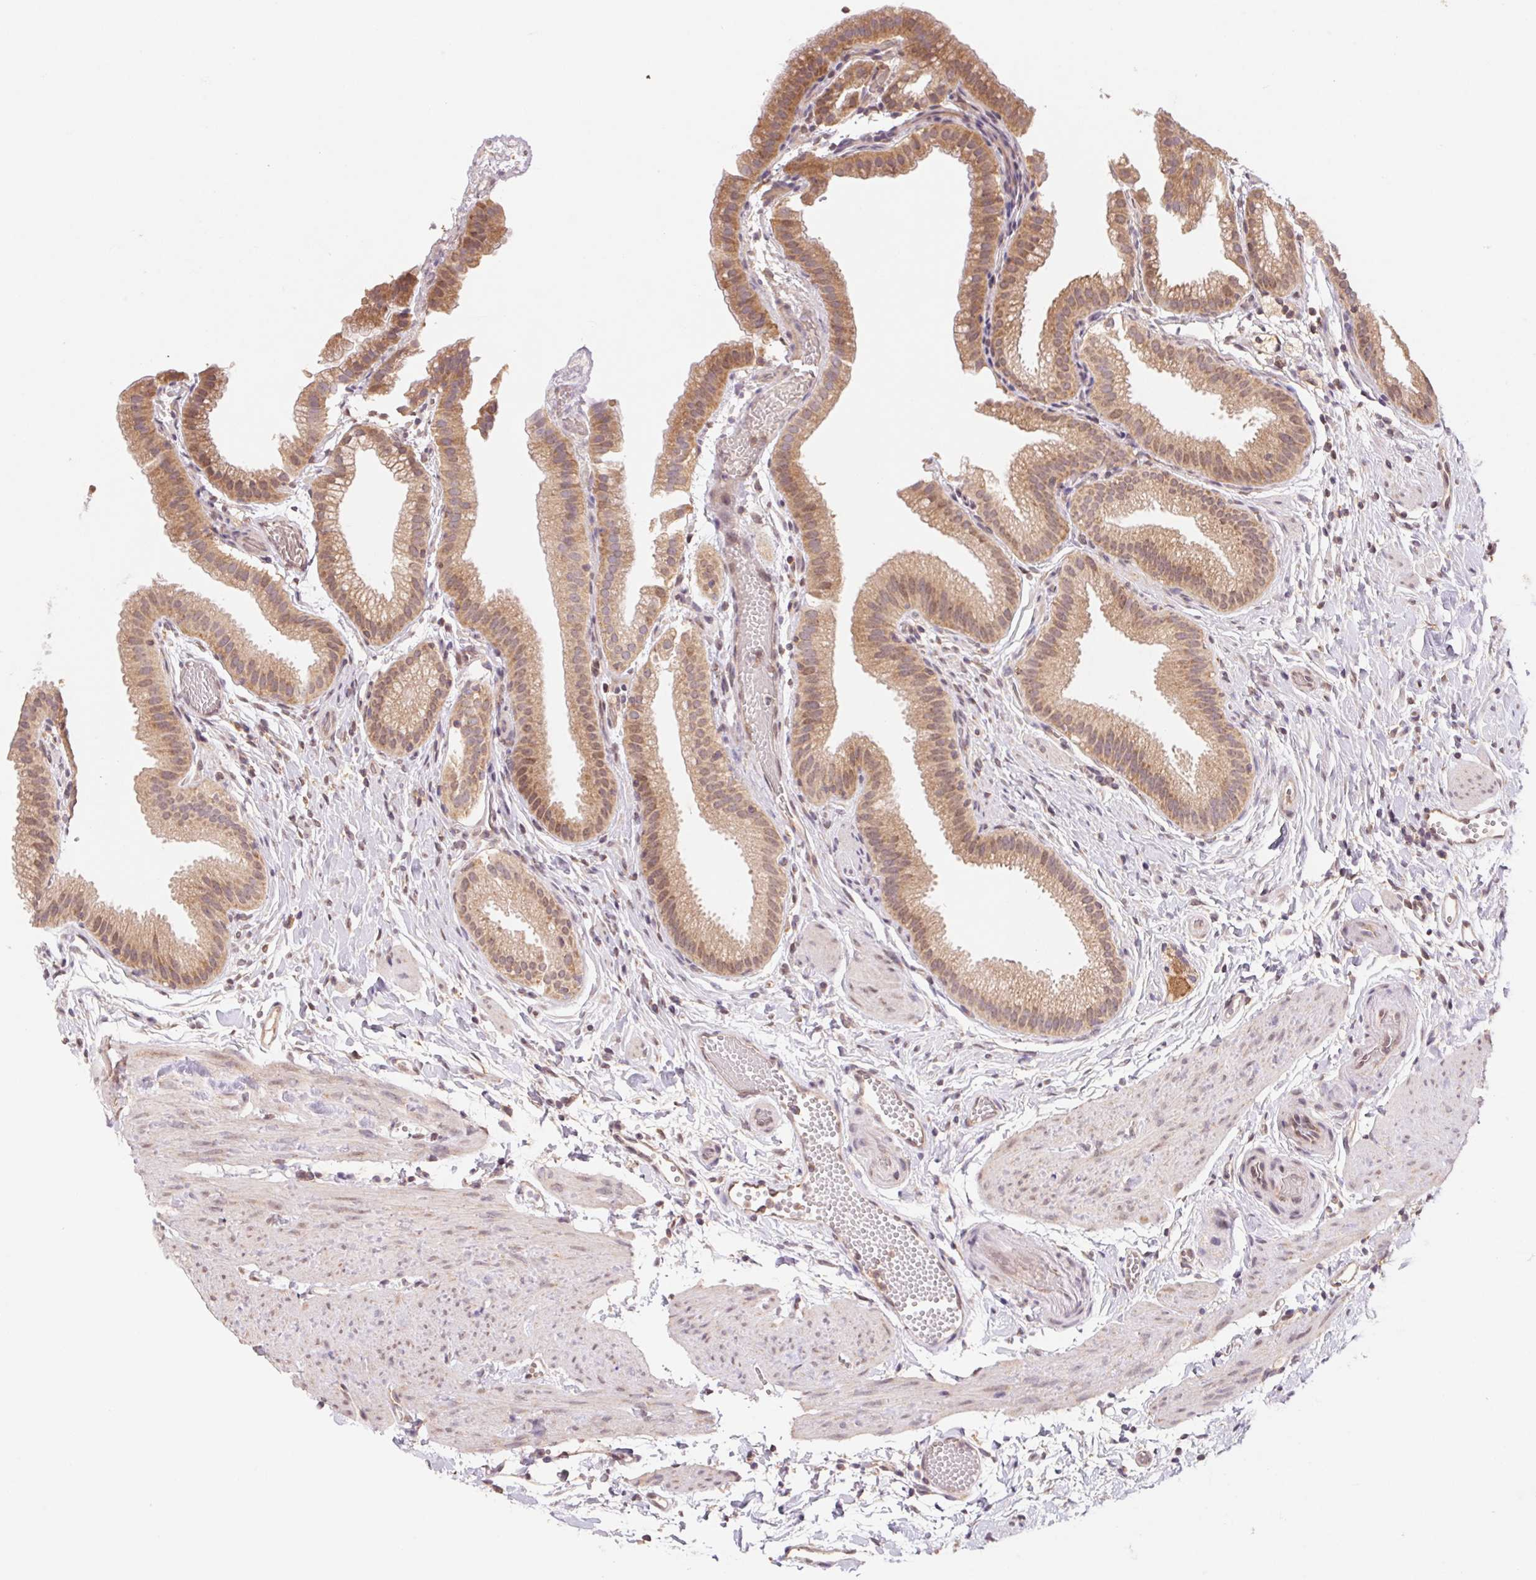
{"staining": {"intensity": "weak", "quantity": ">75%", "location": "cytoplasmic/membranous"}, "tissue": "gallbladder", "cell_type": "Glandular cells", "image_type": "normal", "snomed": [{"axis": "morphology", "description": "Normal tissue, NOS"}, {"axis": "topography", "description": "Gallbladder"}], "caption": "IHC micrograph of unremarkable human gallbladder stained for a protein (brown), which displays low levels of weak cytoplasmic/membranous staining in about >75% of glandular cells.", "gene": "RPL27A", "patient": {"sex": "female", "age": 63}}